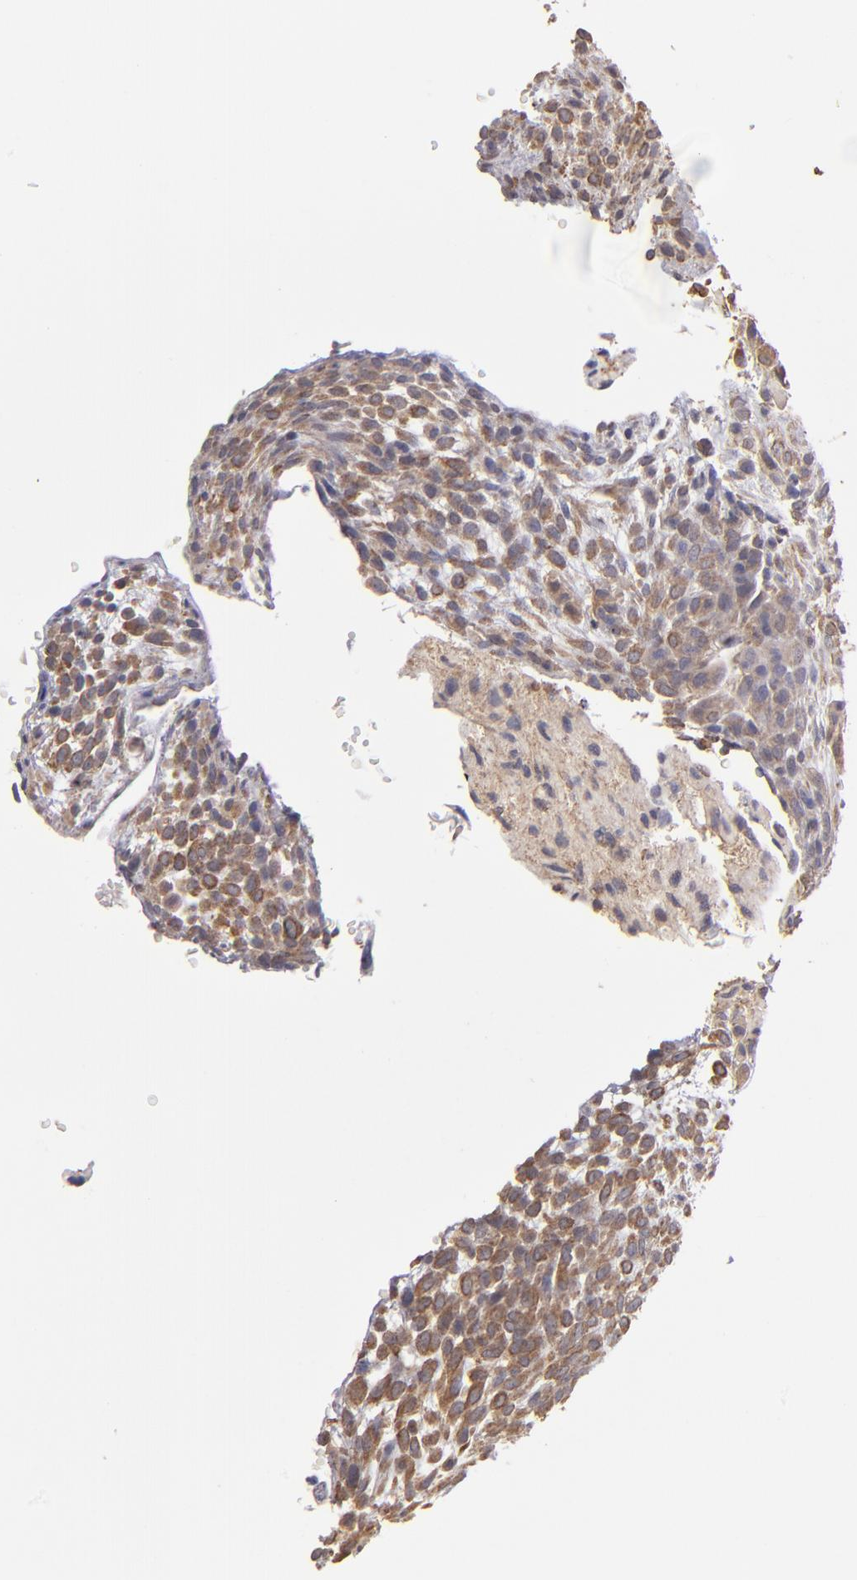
{"staining": {"intensity": "weak", "quantity": "25%-75%", "location": "cytoplasmic/membranous"}, "tissue": "glioma", "cell_type": "Tumor cells", "image_type": "cancer", "snomed": [{"axis": "morphology", "description": "Glioma, malignant, High grade"}, {"axis": "topography", "description": "Cerebral cortex"}], "caption": "Immunohistochemistry (DAB) staining of human glioma demonstrates weak cytoplasmic/membranous protein expression in about 25%-75% of tumor cells.", "gene": "NDRG2", "patient": {"sex": "female", "age": 55}}